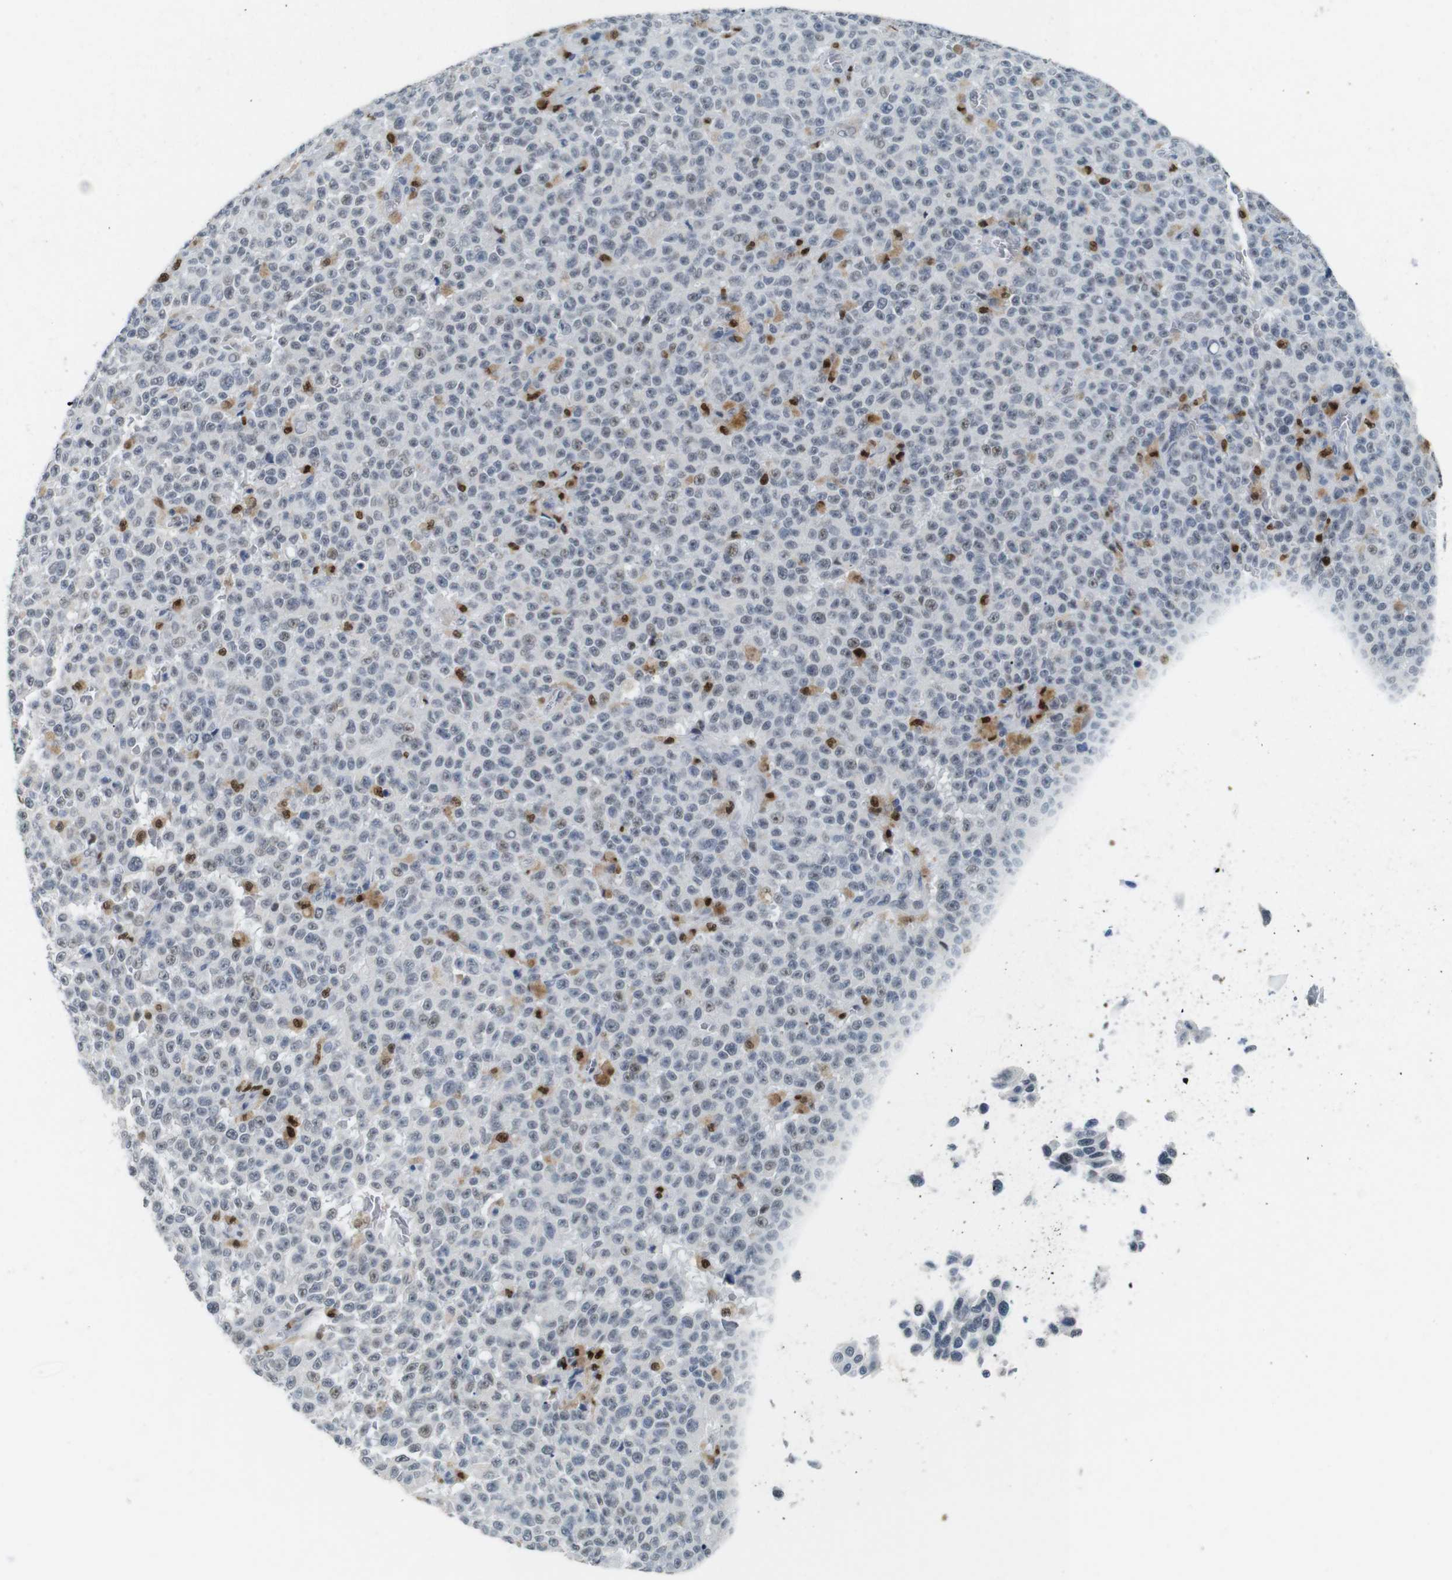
{"staining": {"intensity": "weak", "quantity": "<25%", "location": "nuclear"}, "tissue": "melanoma", "cell_type": "Tumor cells", "image_type": "cancer", "snomed": [{"axis": "morphology", "description": "Malignant melanoma, NOS"}, {"axis": "topography", "description": "Skin"}], "caption": "High power microscopy histopathology image of an IHC image of melanoma, revealing no significant expression in tumor cells.", "gene": "IRF8", "patient": {"sex": "female", "age": 82}}